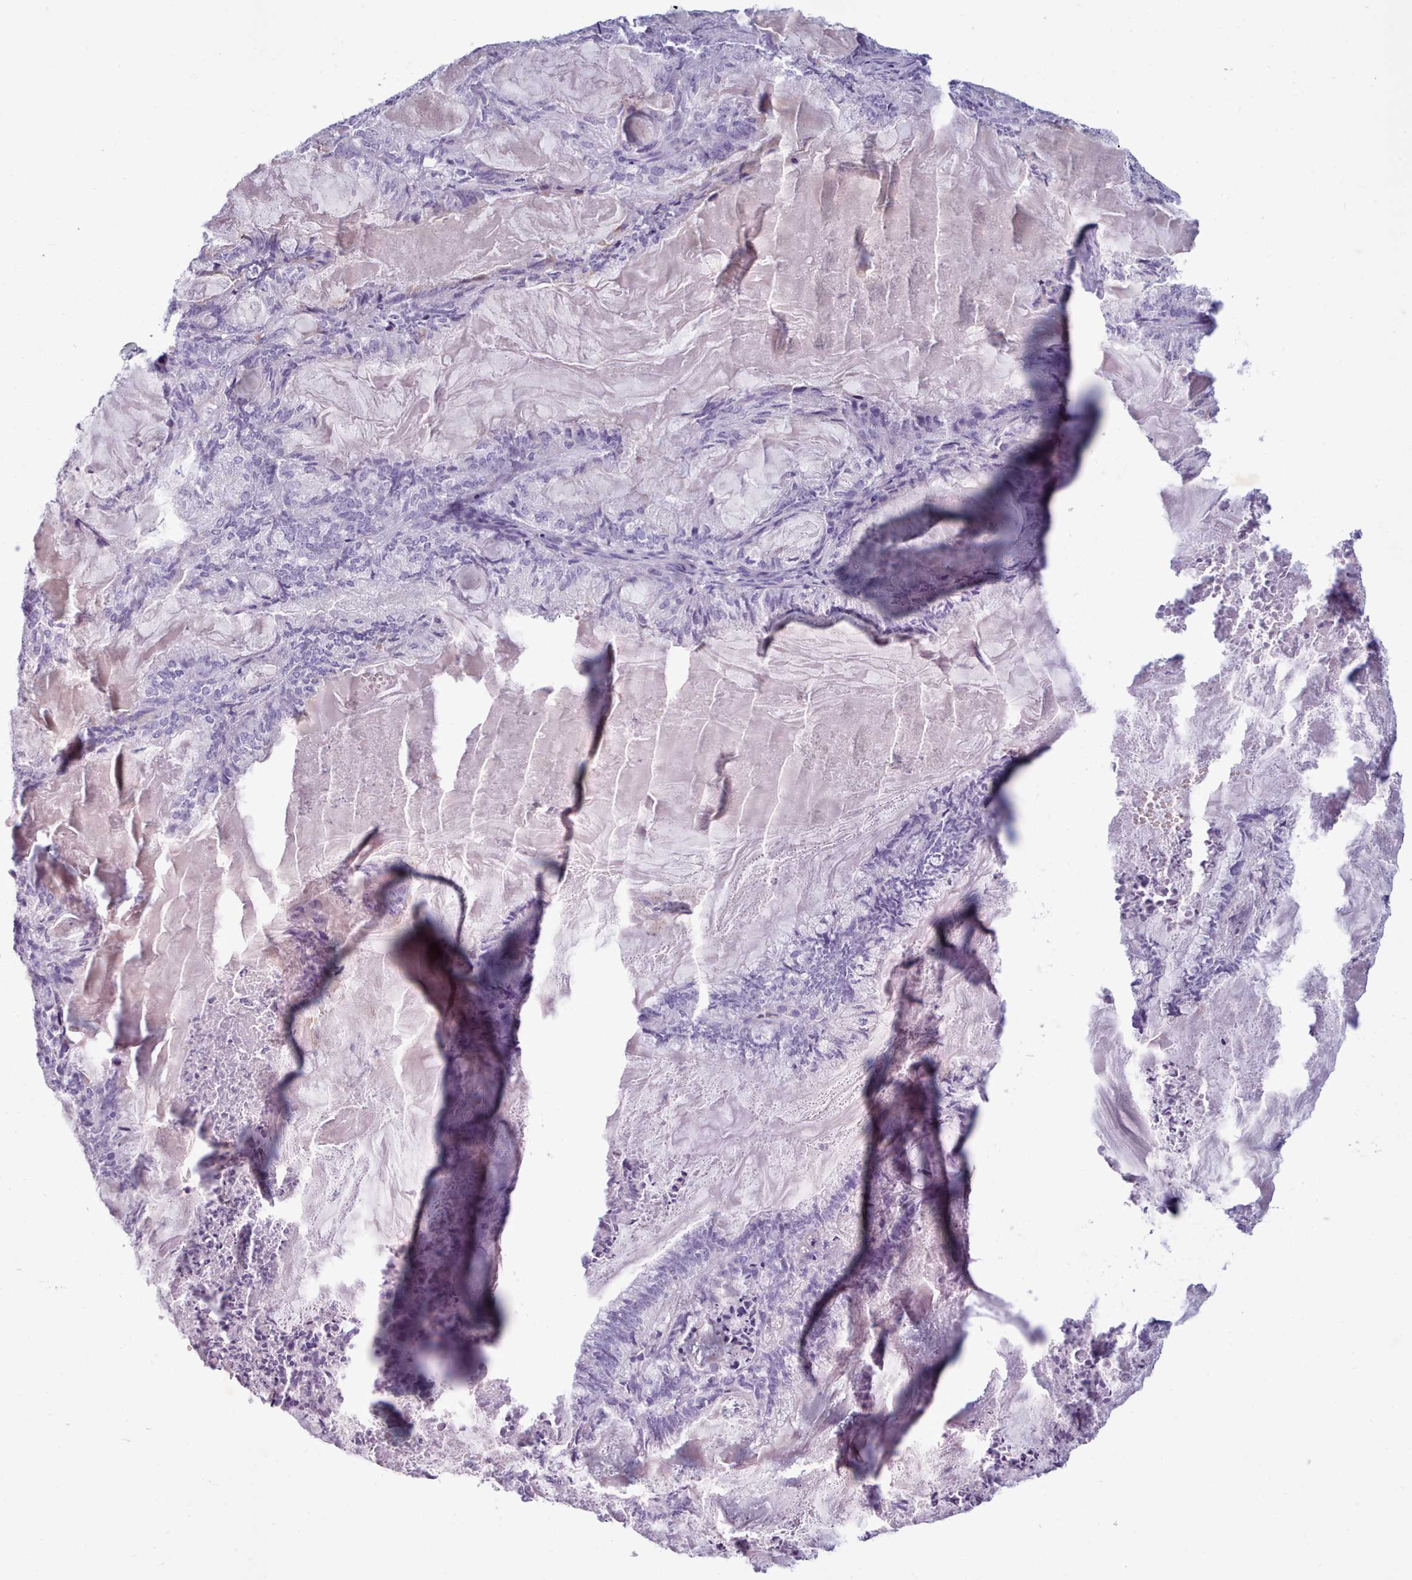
{"staining": {"intensity": "negative", "quantity": "none", "location": "none"}, "tissue": "endometrial cancer", "cell_type": "Tumor cells", "image_type": "cancer", "snomed": [{"axis": "morphology", "description": "Adenocarcinoma, NOS"}, {"axis": "topography", "description": "Endometrium"}], "caption": "Immunohistochemical staining of human adenocarcinoma (endometrial) shows no significant positivity in tumor cells.", "gene": "ZNF43", "patient": {"sex": "female", "age": 86}}